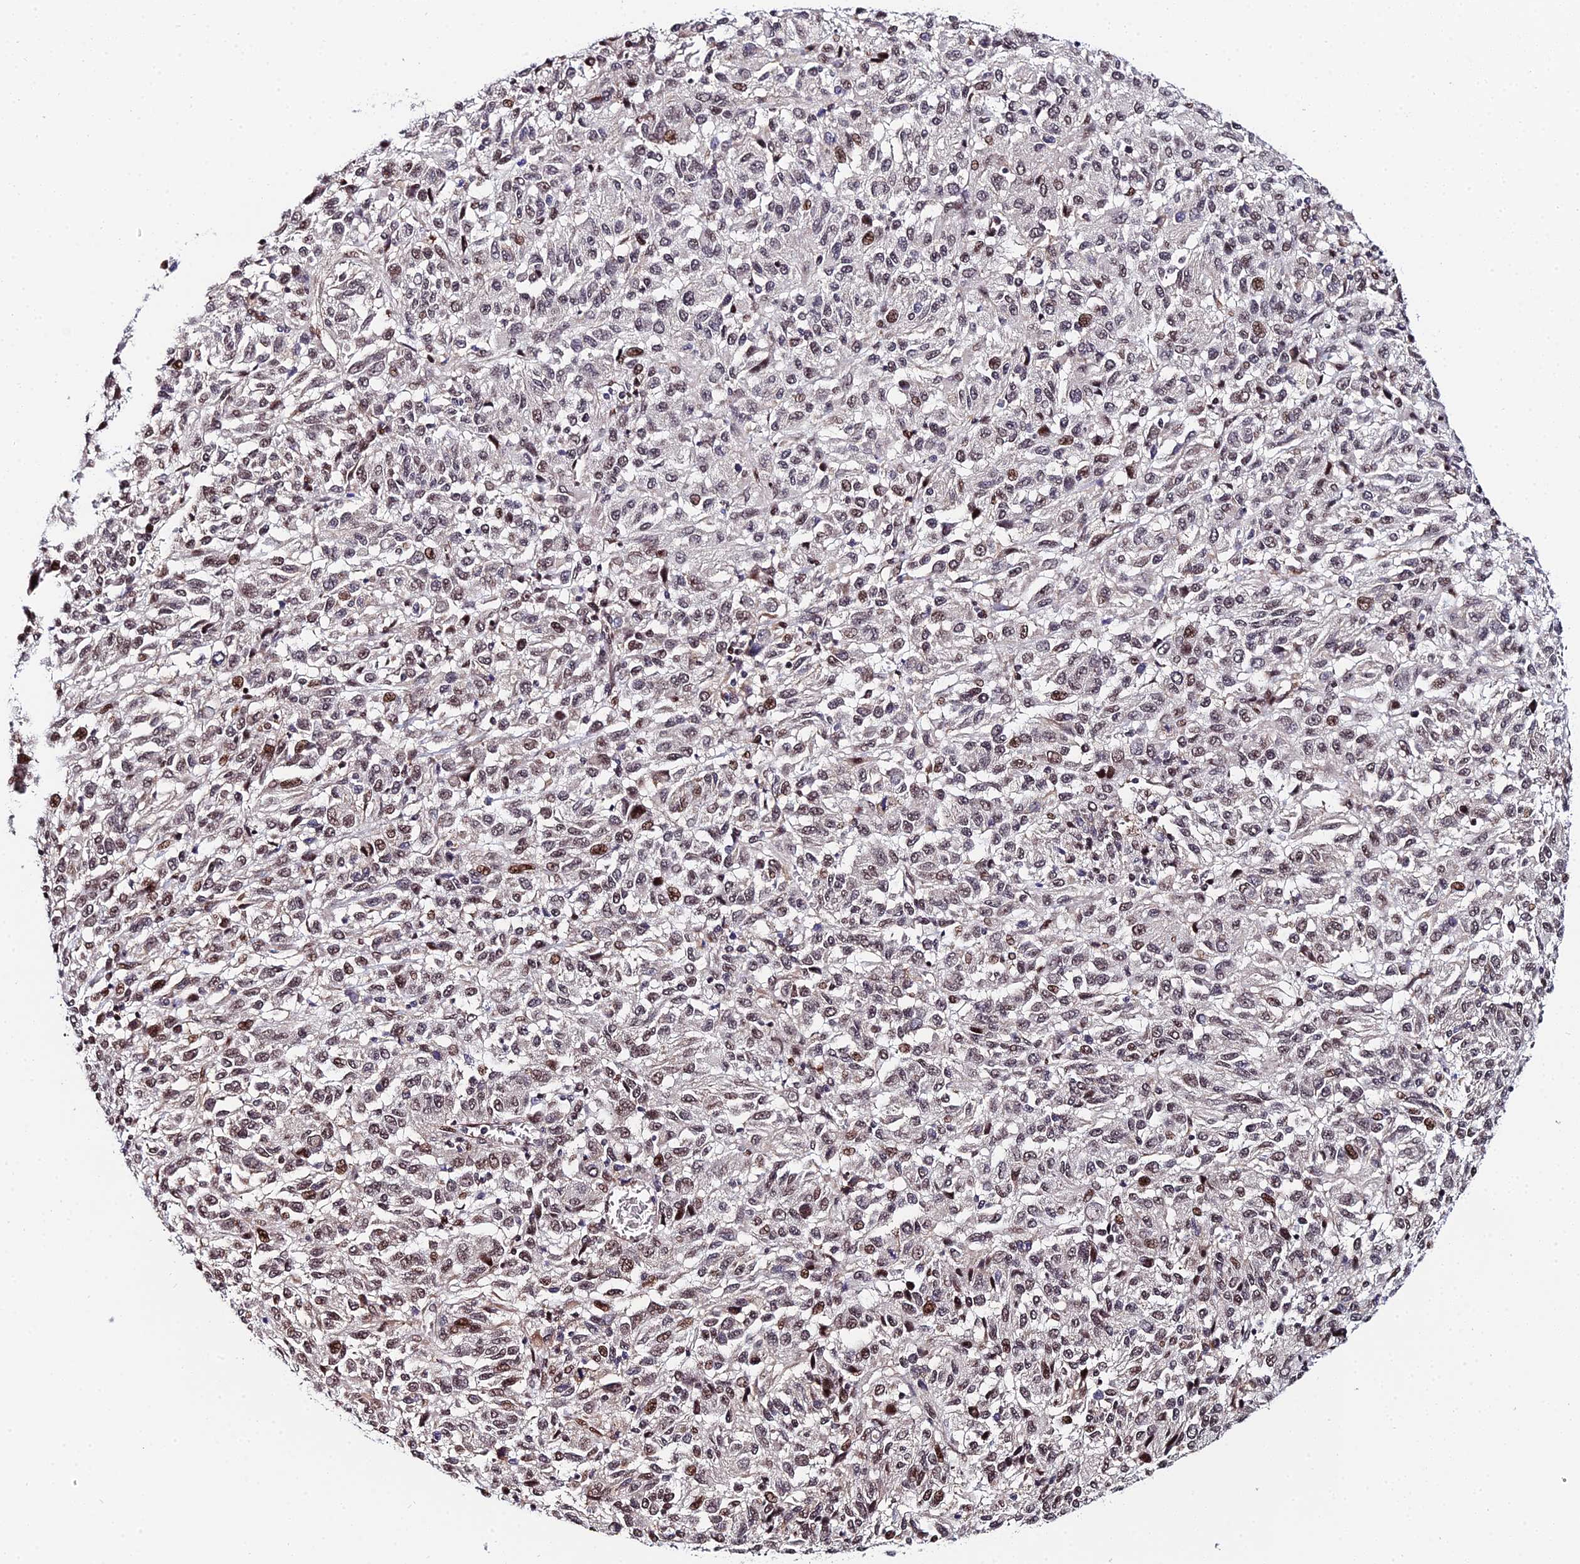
{"staining": {"intensity": "moderate", "quantity": "25%-75%", "location": "nuclear"}, "tissue": "melanoma", "cell_type": "Tumor cells", "image_type": "cancer", "snomed": [{"axis": "morphology", "description": "Malignant melanoma, Metastatic site"}, {"axis": "topography", "description": "Lung"}], "caption": "Melanoma stained with a brown dye shows moderate nuclear positive staining in about 25%-75% of tumor cells.", "gene": "TIFA", "patient": {"sex": "male", "age": 64}}